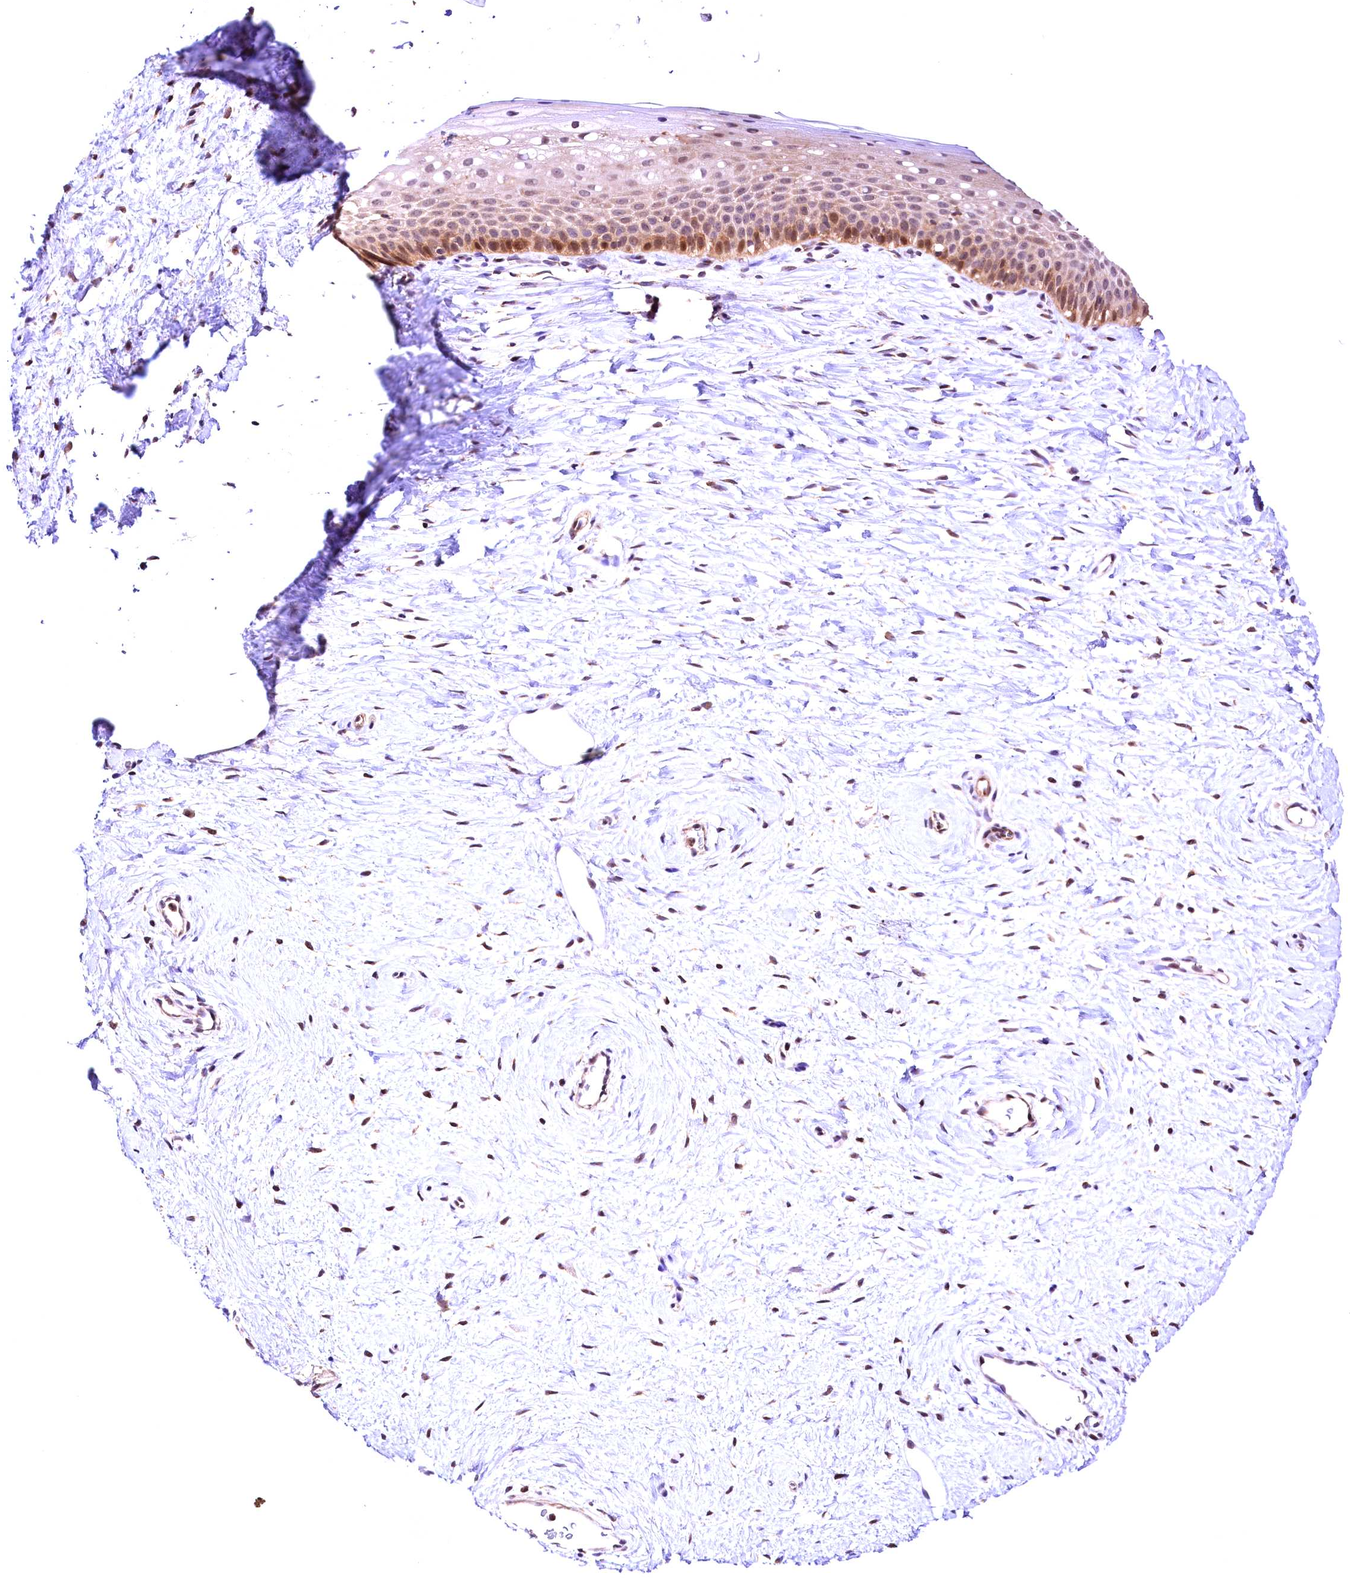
{"staining": {"intensity": "moderate", "quantity": ">75%", "location": "cytoplasmic/membranous,nuclear"}, "tissue": "cervix", "cell_type": "Glandular cells", "image_type": "normal", "snomed": [{"axis": "morphology", "description": "Normal tissue, NOS"}, {"axis": "topography", "description": "Cervix"}], "caption": "High-power microscopy captured an immunohistochemistry image of benign cervix, revealing moderate cytoplasmic/membranous,nuclear staining in approximately >75% of glandular cells. The staining was performed using DAB, with brown indicating positive protein expression. Nuclei are stained blue with hematoxylin.", "gene": "CHORDC1", "patient": {"sex": "female", "age": 57}}